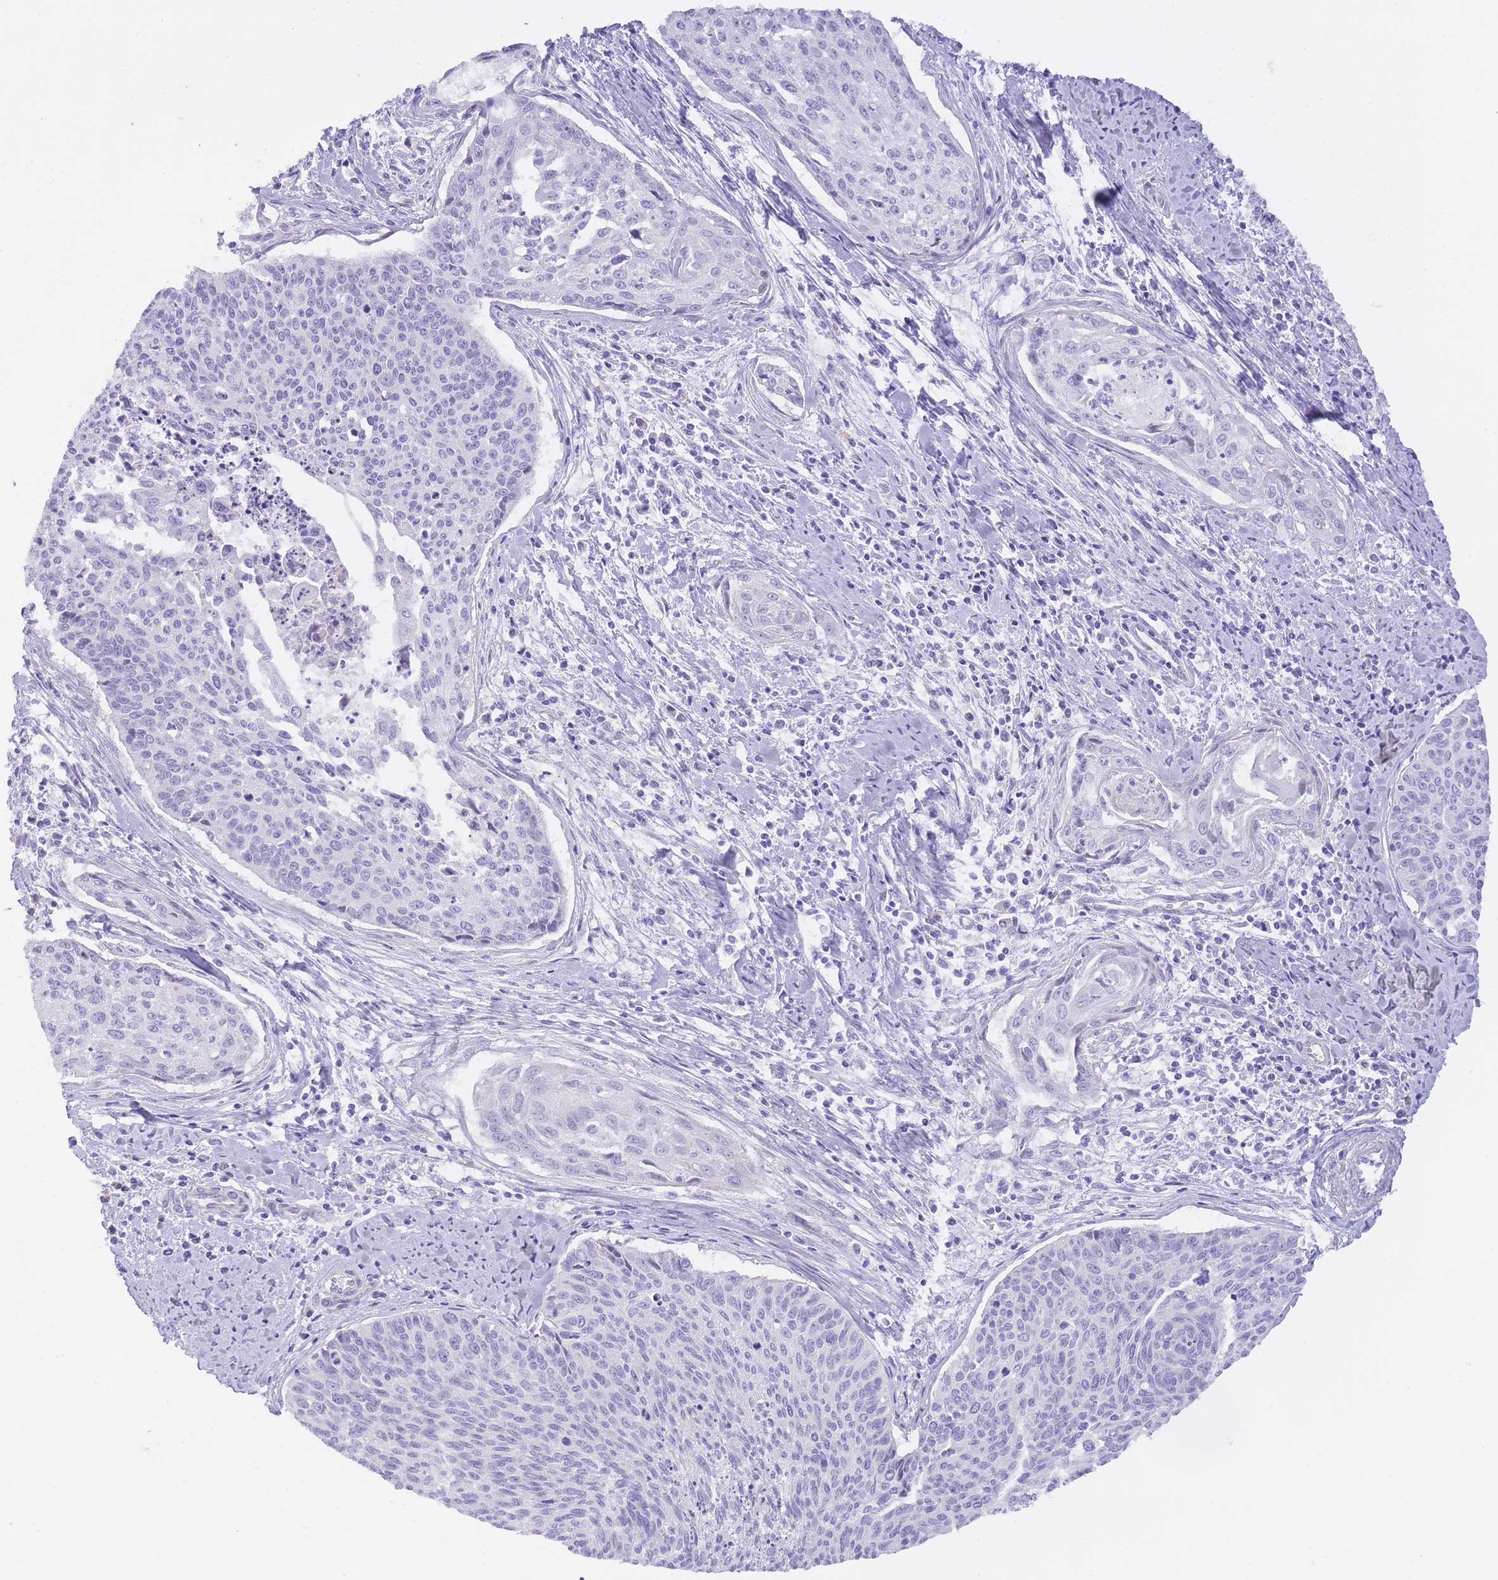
{"staining": {"intensity": "negative", "quantity": "none", "location": "none"}, "tissue": "cervical cancer", "cell_type": "Tumor cells", "image_type": "cancer", "snomed": [{"axis": "morphology", "description": "Squamous cell carcinoma, NOS"}, {"axis": "topography", "description": "Cervix"}], "caption": "This is a micrograph of IHC staining of squamous cell carcinoma (cervical), which shows no staining in tumor cells. The staining is performed using DAB brown chromogen with nuclei counter-stained in using hematoxylin.", "gene": "QTRT1", "patient": {"sex": "female", "age": 55}}